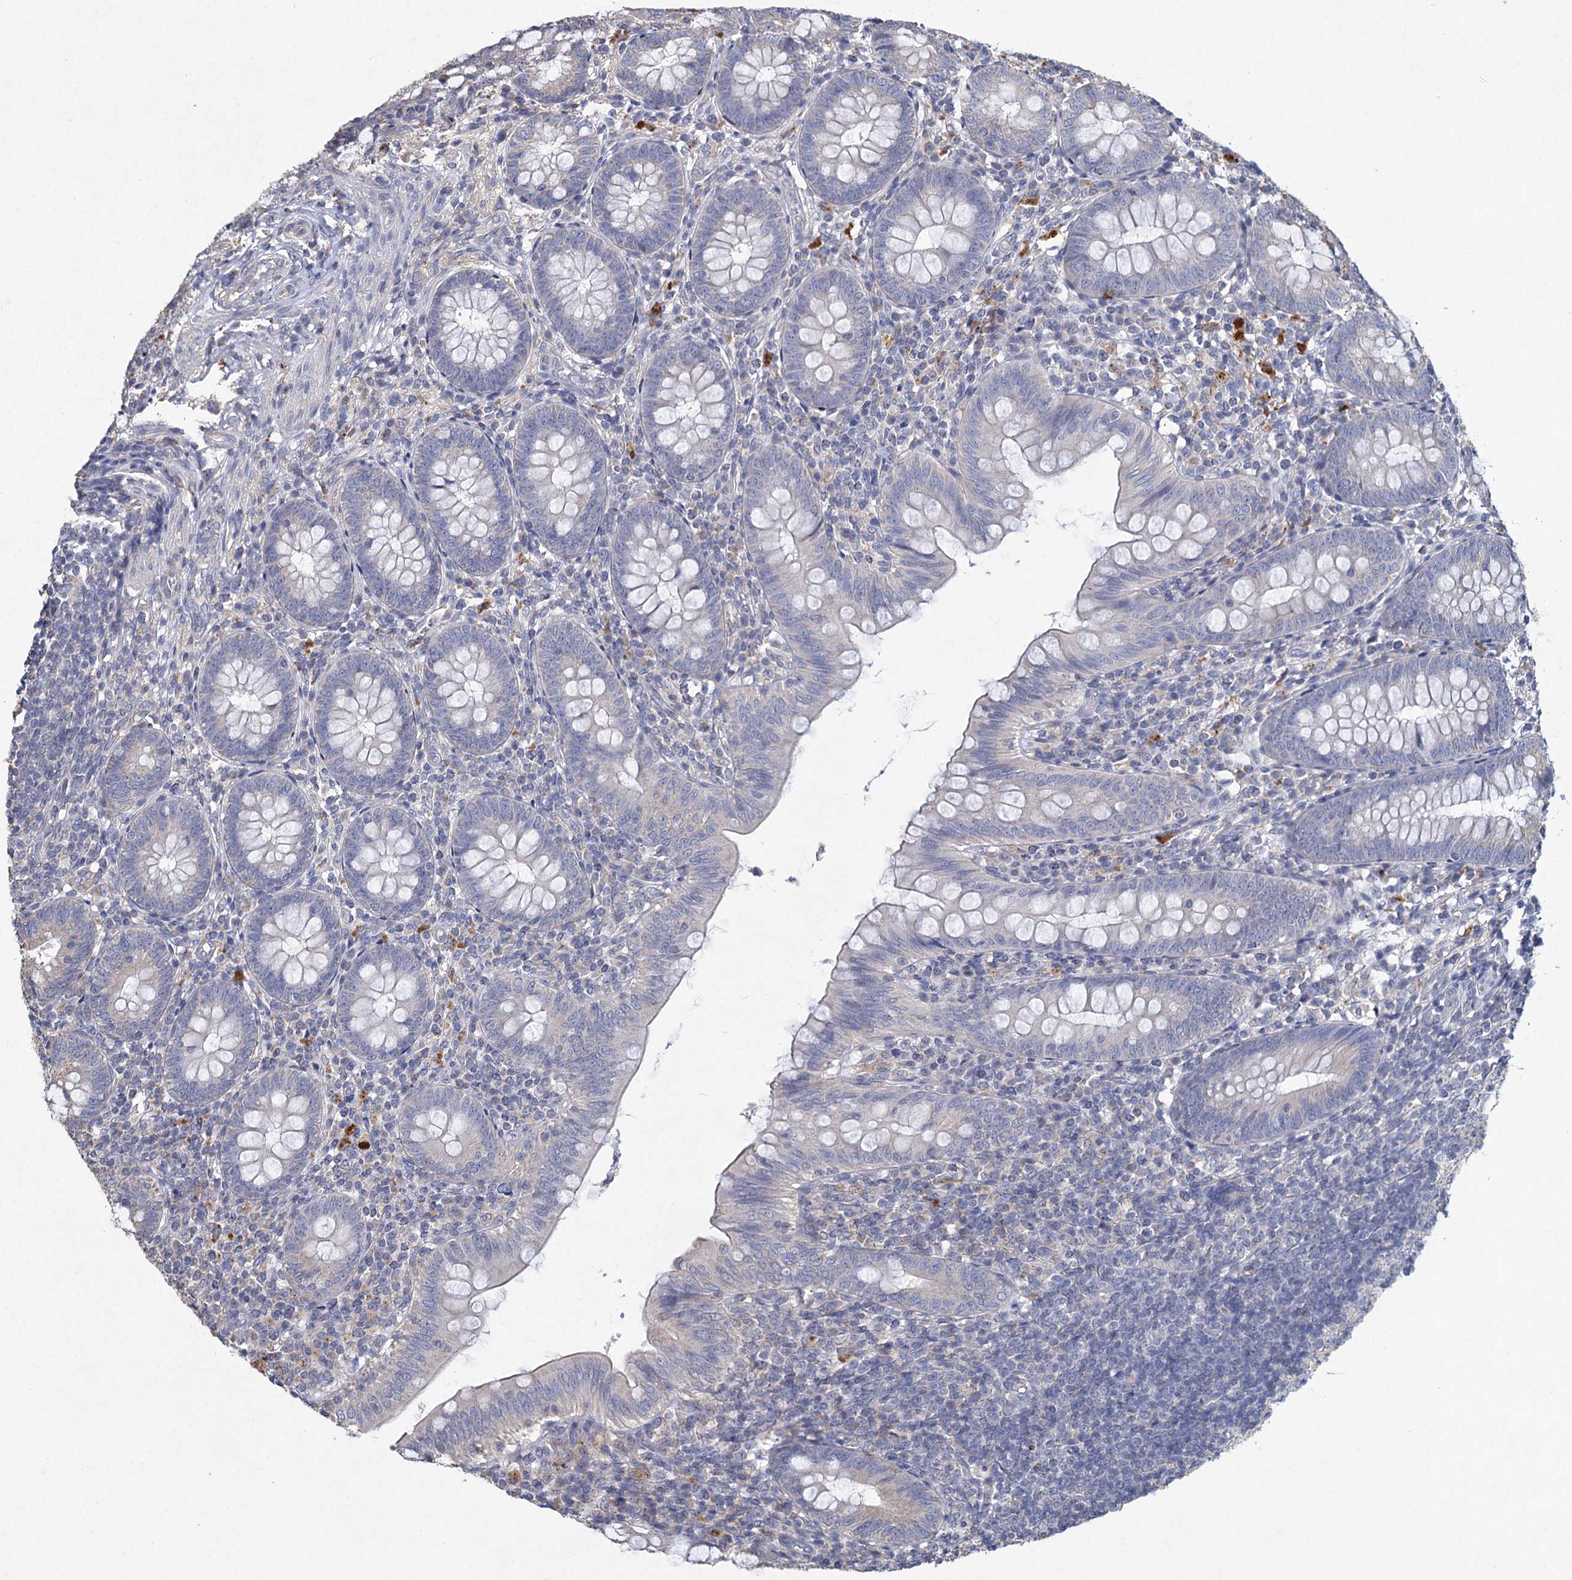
{"staining": {"intensity": "negative", "quantity": "none", "location": "none"}, "tissue": "appendix", "cell_type": "Glandular cells", "image_type": "normal", "snomed": [{"axis": "morphology", "description": "Normal tissue, NOS"}, {"axis": "topography", "description": "Appendix"}], "caption": "This is an immunohistochemistry micrograph of benign human appendix. There is no expression in glandular cells.", "gene": "HES2", "patient": {"sex": "male", "age": 14}}